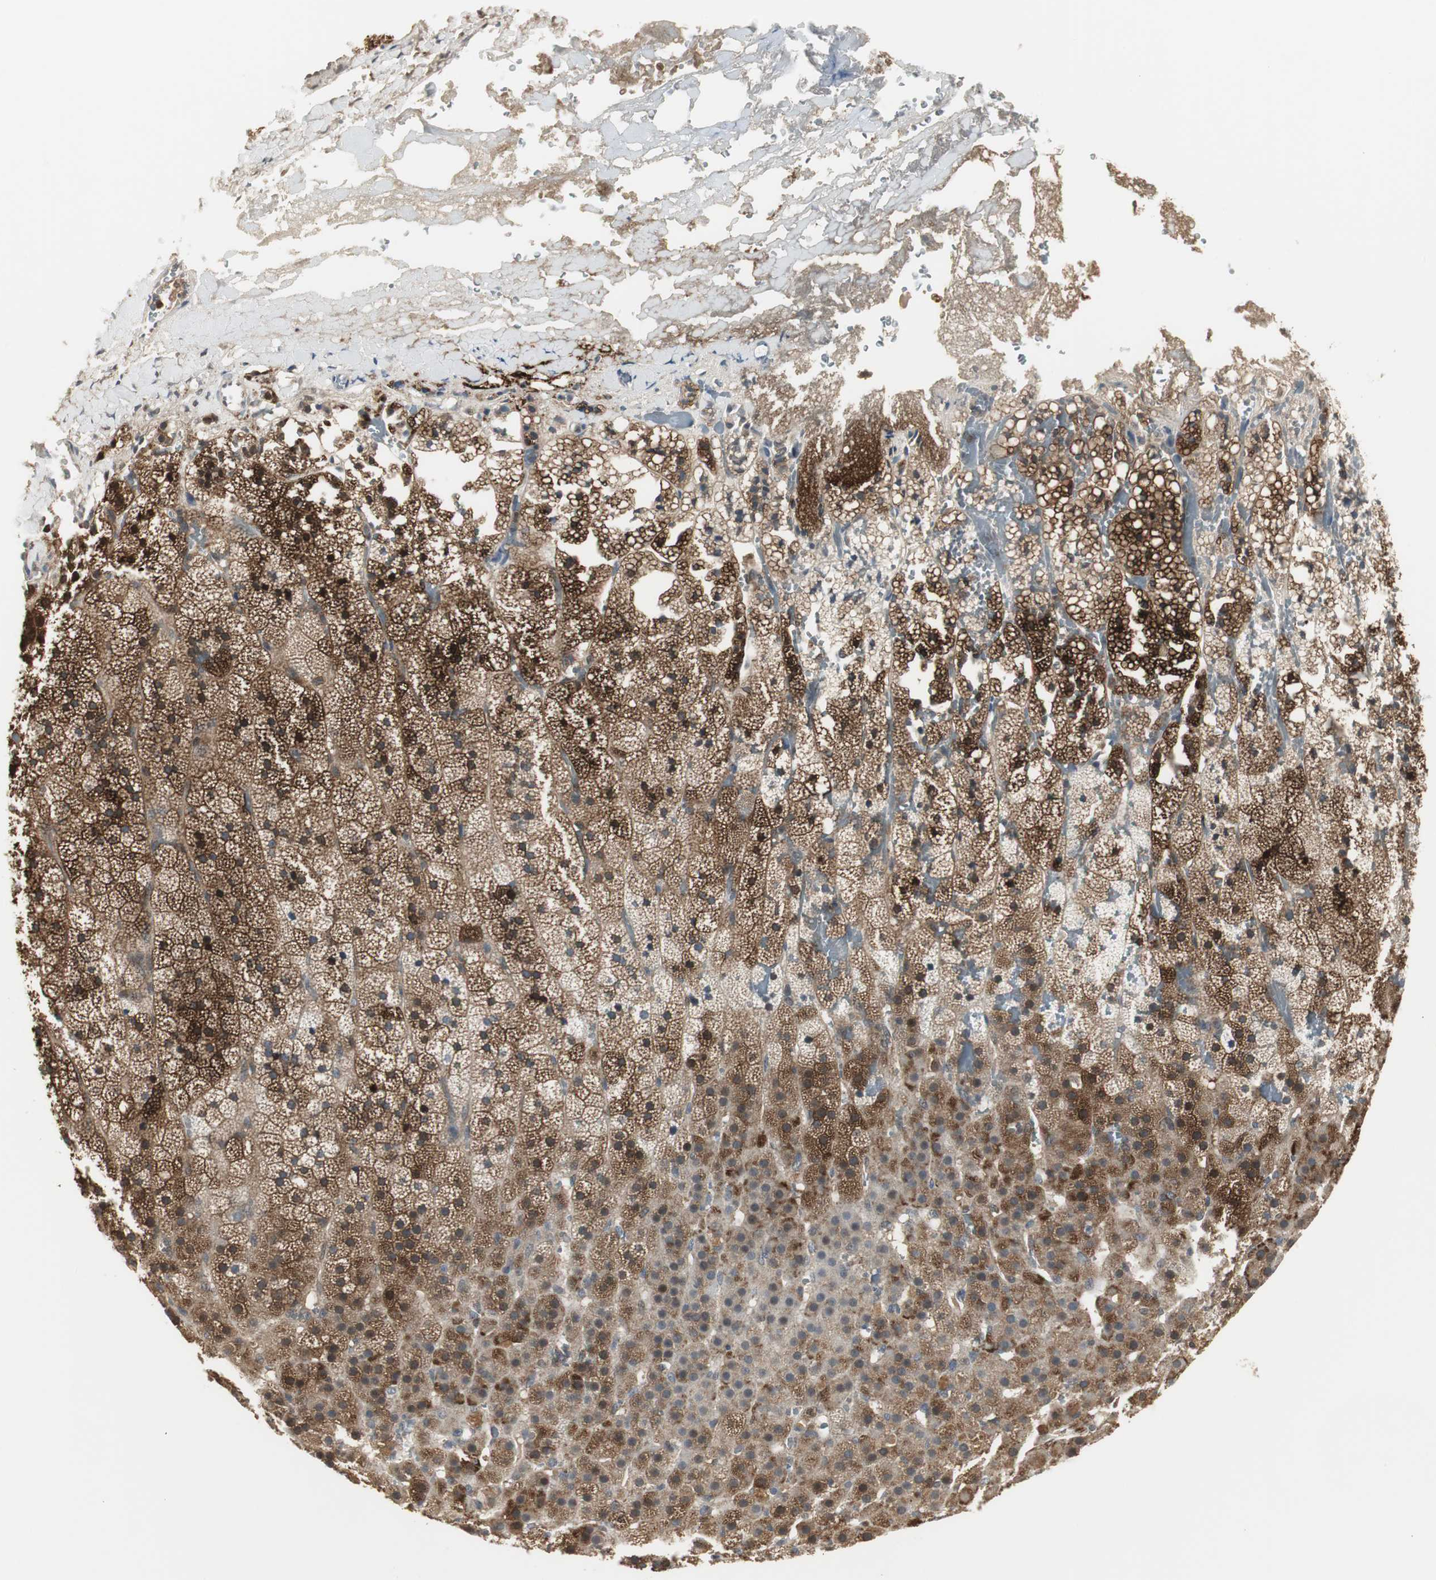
{"staining": {"intensity": "strong", "quantity": ">75%", "location": "cytoplasmic/membranous,nuclear"}, "tissue": "adrenal gland", "cell_type": "Glandular cells", "image_type": "normal", "snomed": [{"axis": "morphology", "description": "Normal tissue, NOS"}, {"axis": "topography", "description": "Adrenal gland"}], "caption": "About >75% of glandular cells in benign adrenal gland display strong cytoplasmic/membranous,nuclear protein expression as visualized by brown immunohistochemical staining.", "gene": "PLIN3", "patient": {"sex": "male", "age": 35}}